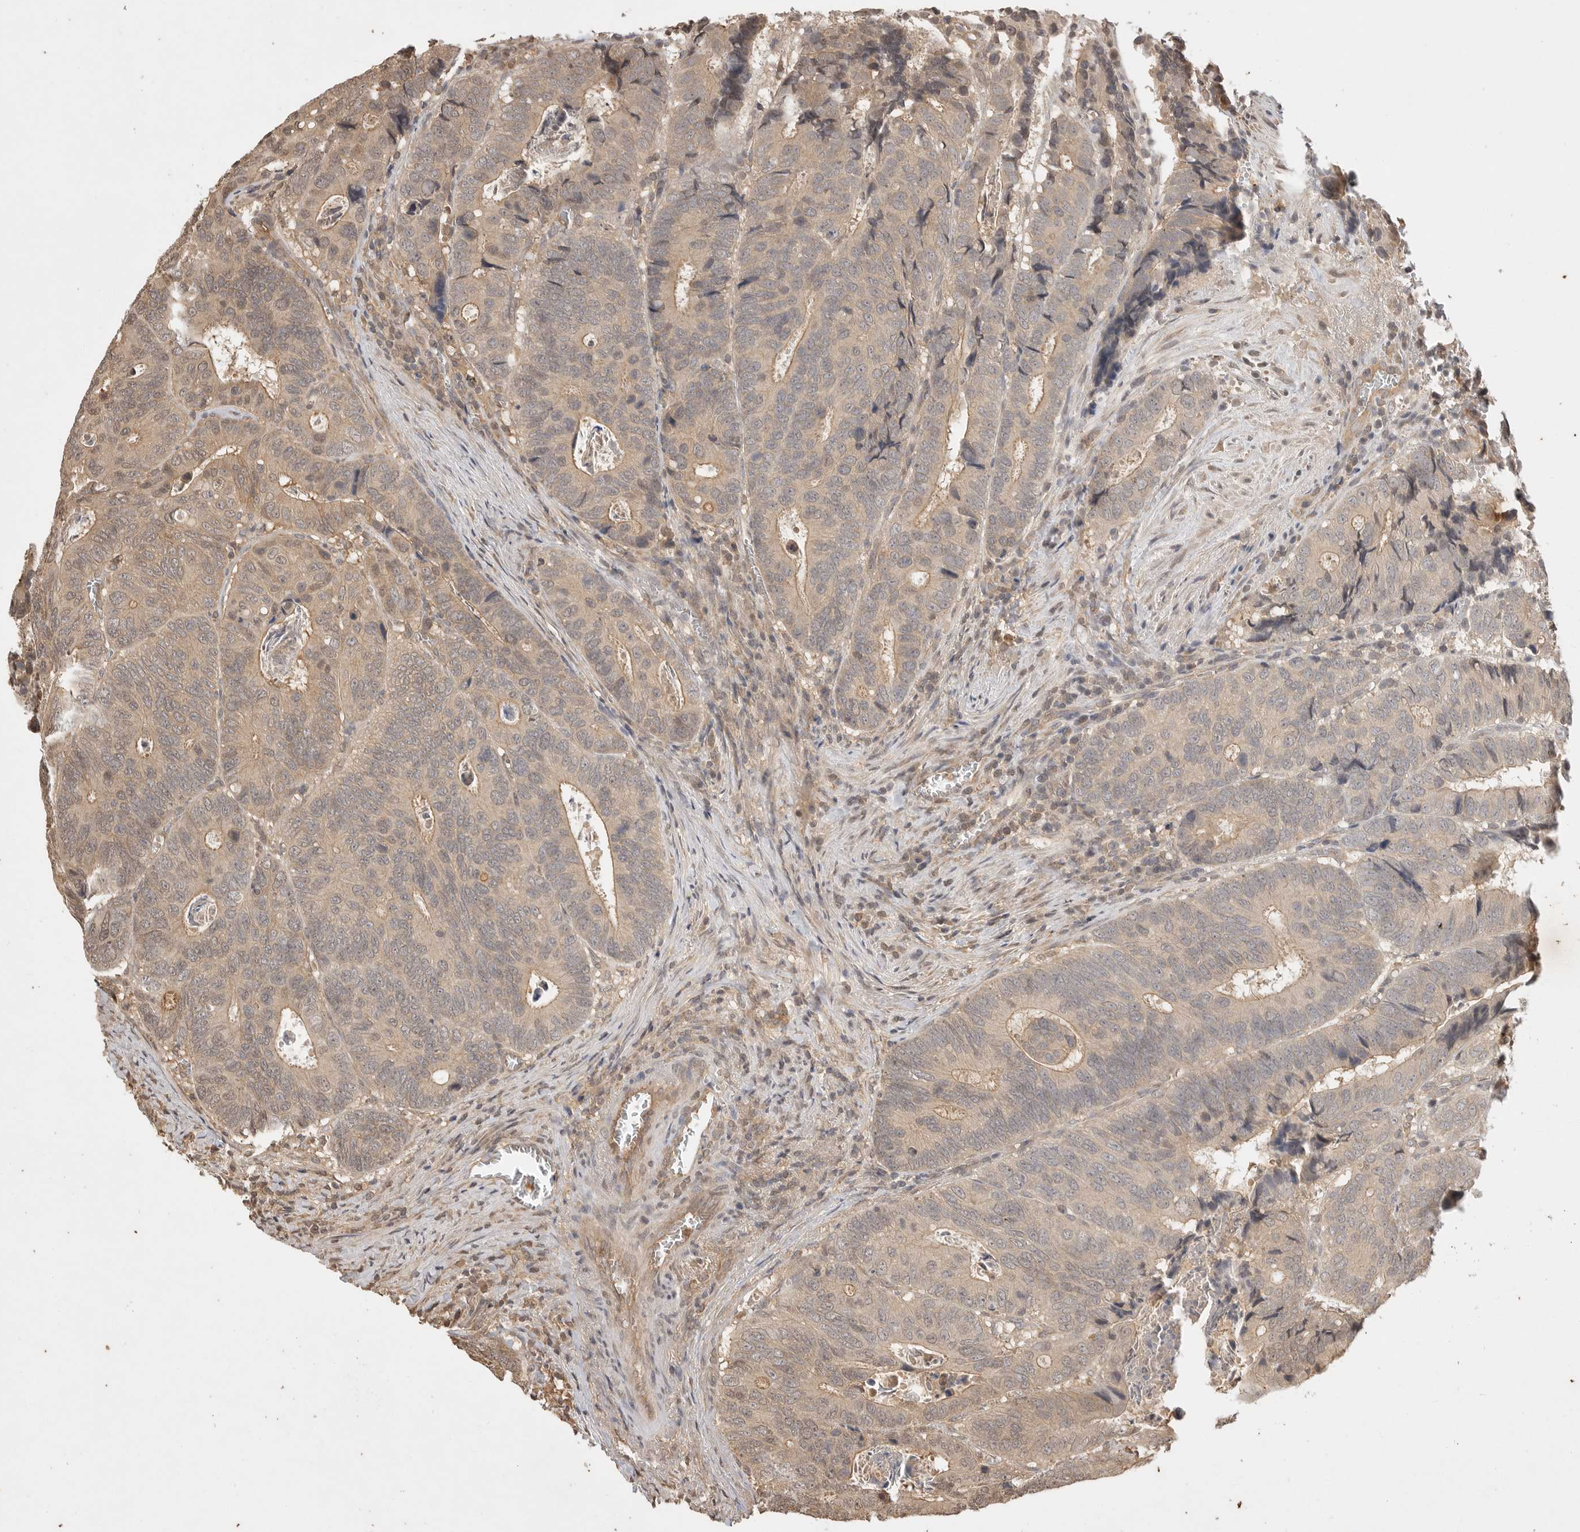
{"staining": {"intensity": "weak", "quantity": ">75%", "location": "cytoplasmic/membranous"}, "tissue": "colorectal cancer", "cell_type": "Tumor cells", "image_type": "cancer", "snomed": [{"axis": "morphology", "description": "Inflammation, NOS"}, {"axis": "morphology", "description": "Adenocarcinoma, NOS"}, {"axis": "topography", "description": "Colon"}], "caption": "This histopathology image exhibits immunohistochemistry (IHC) staining of colorectal adenocarcinoma, with low weak cytoplasmic/membranous expression in about >75% of tumor cells.", "gene": "PRMT3", "patient": {"sex": "male", "age": 72}}